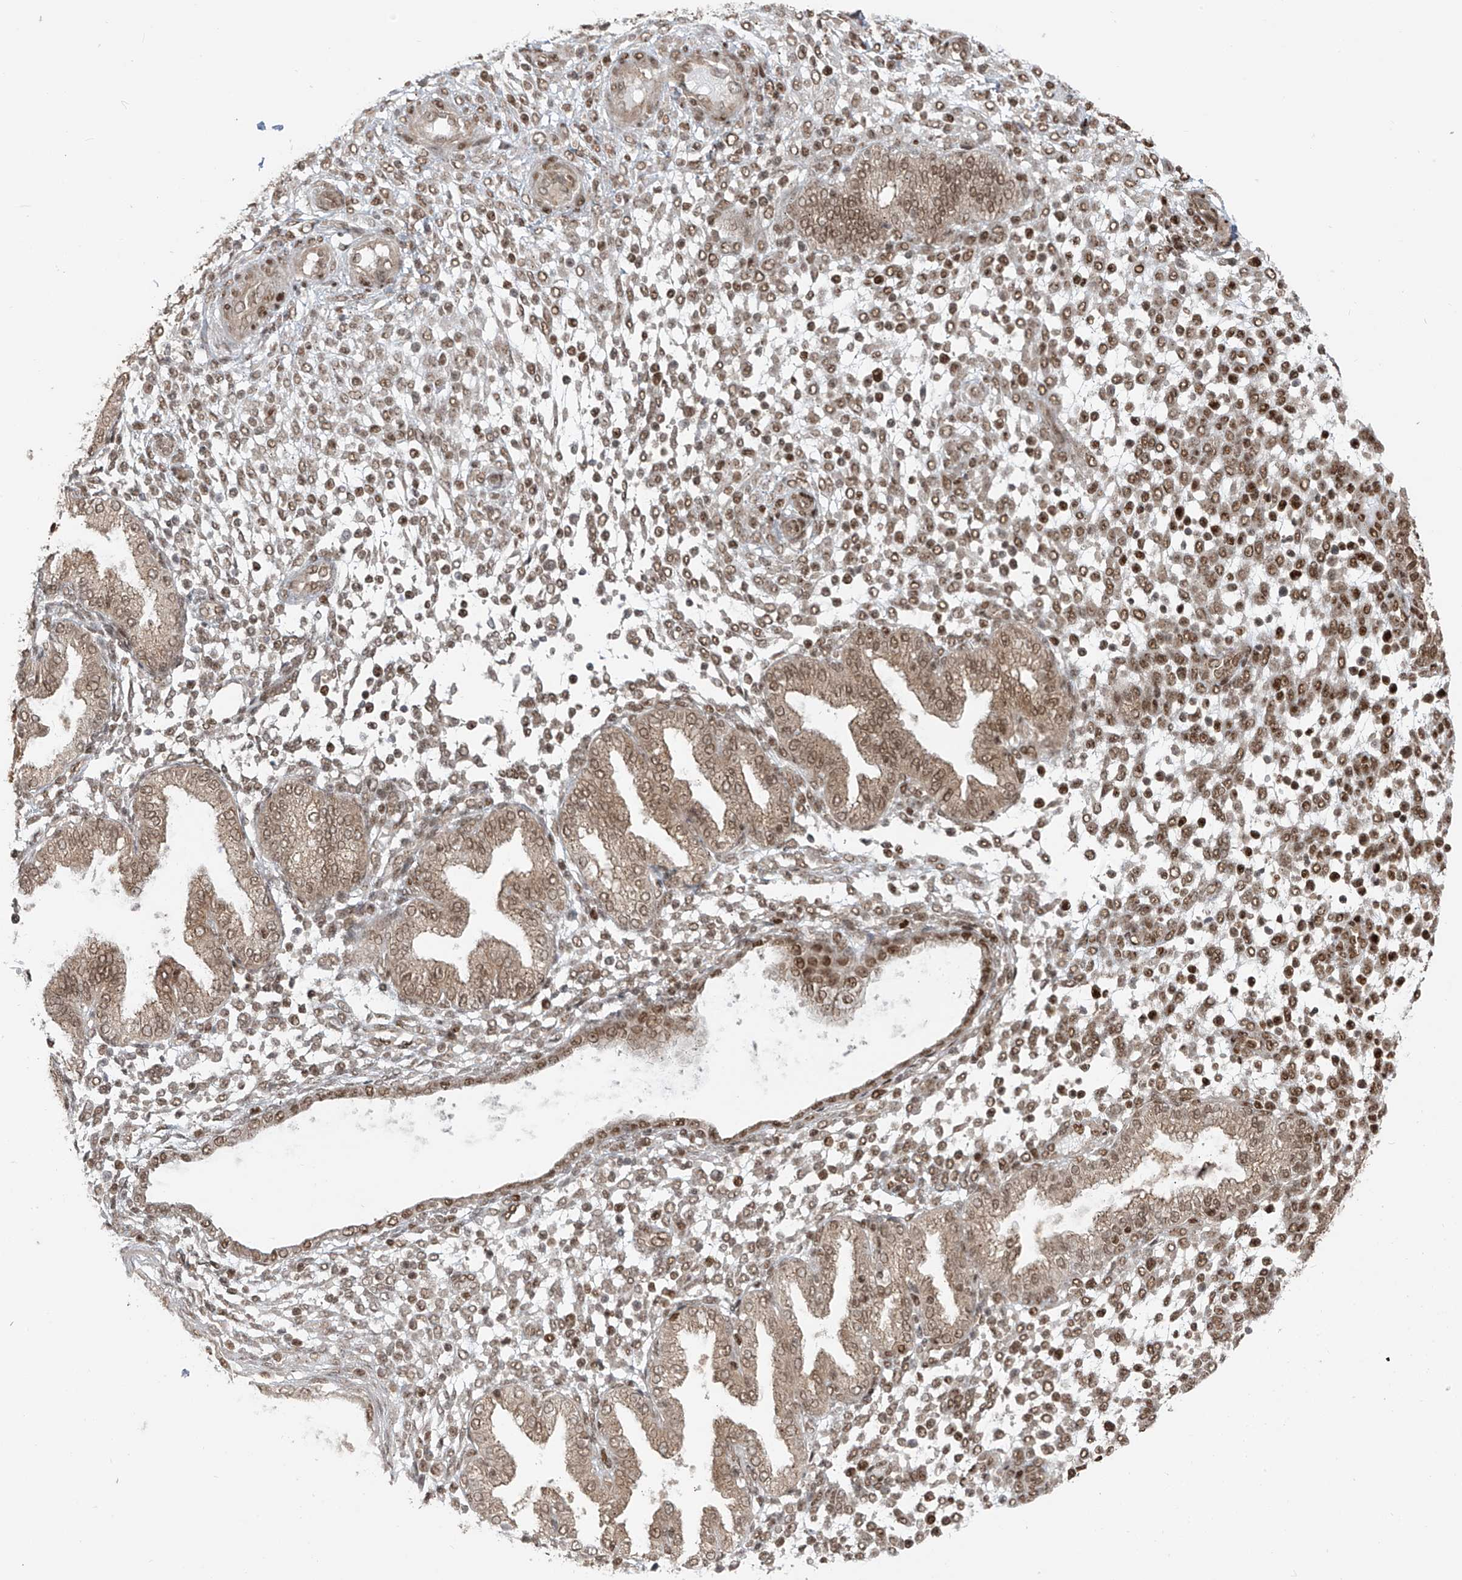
{"staining": {"intensity": "moderate", "quantity": ">75%", "location": "nuclear"}, "tissue": "endometrium", "cell_type": "Cells in endometrial stroma", "image_type": "normal", "snomed": [{"axis": "morphology", "description": "Normal tissue, NOS"}, {"axis": "topography", "description": "Endometrium"}], "caption": "Immunohistochemical staining of normal human endometrium exhibits moderate nuclear protein staining in approximately >75% of cells in endometrial stroma.", "gene": "ARHGEF3", "patient": {"sex": "female", "age": 53}}